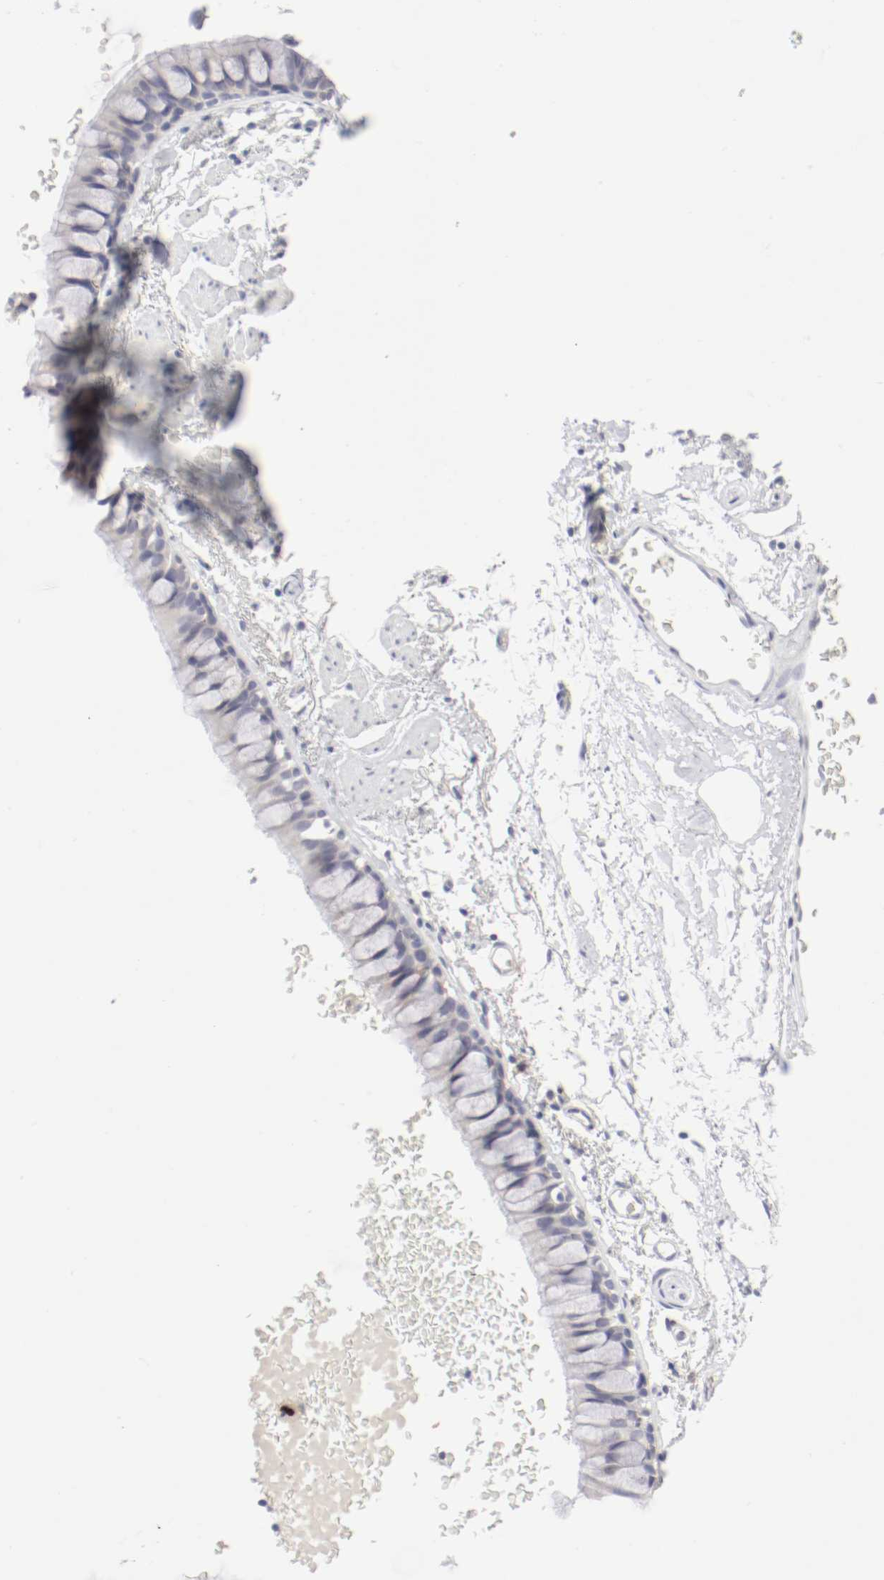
{"staining": {"intensity": "negative", "quantity": "none", "location": "none"}, "tissue": "bronchus", "cell_type": "Respiratory epithelial cells", "image_type": "normal", "snomed": [{"axis": "morphology", "description": "Normal tissue, NOS"}, {"axis": "topography", "description": "Bronchus"}], "caption": "DAB (3,3'-diaminobenzidine) immunohistochemical staining of normal bronchus exhibits no significant expression in respiratory epithelial cells.", "gene": "ITGAX", "patient": {"sex": "female", "age": 73}}